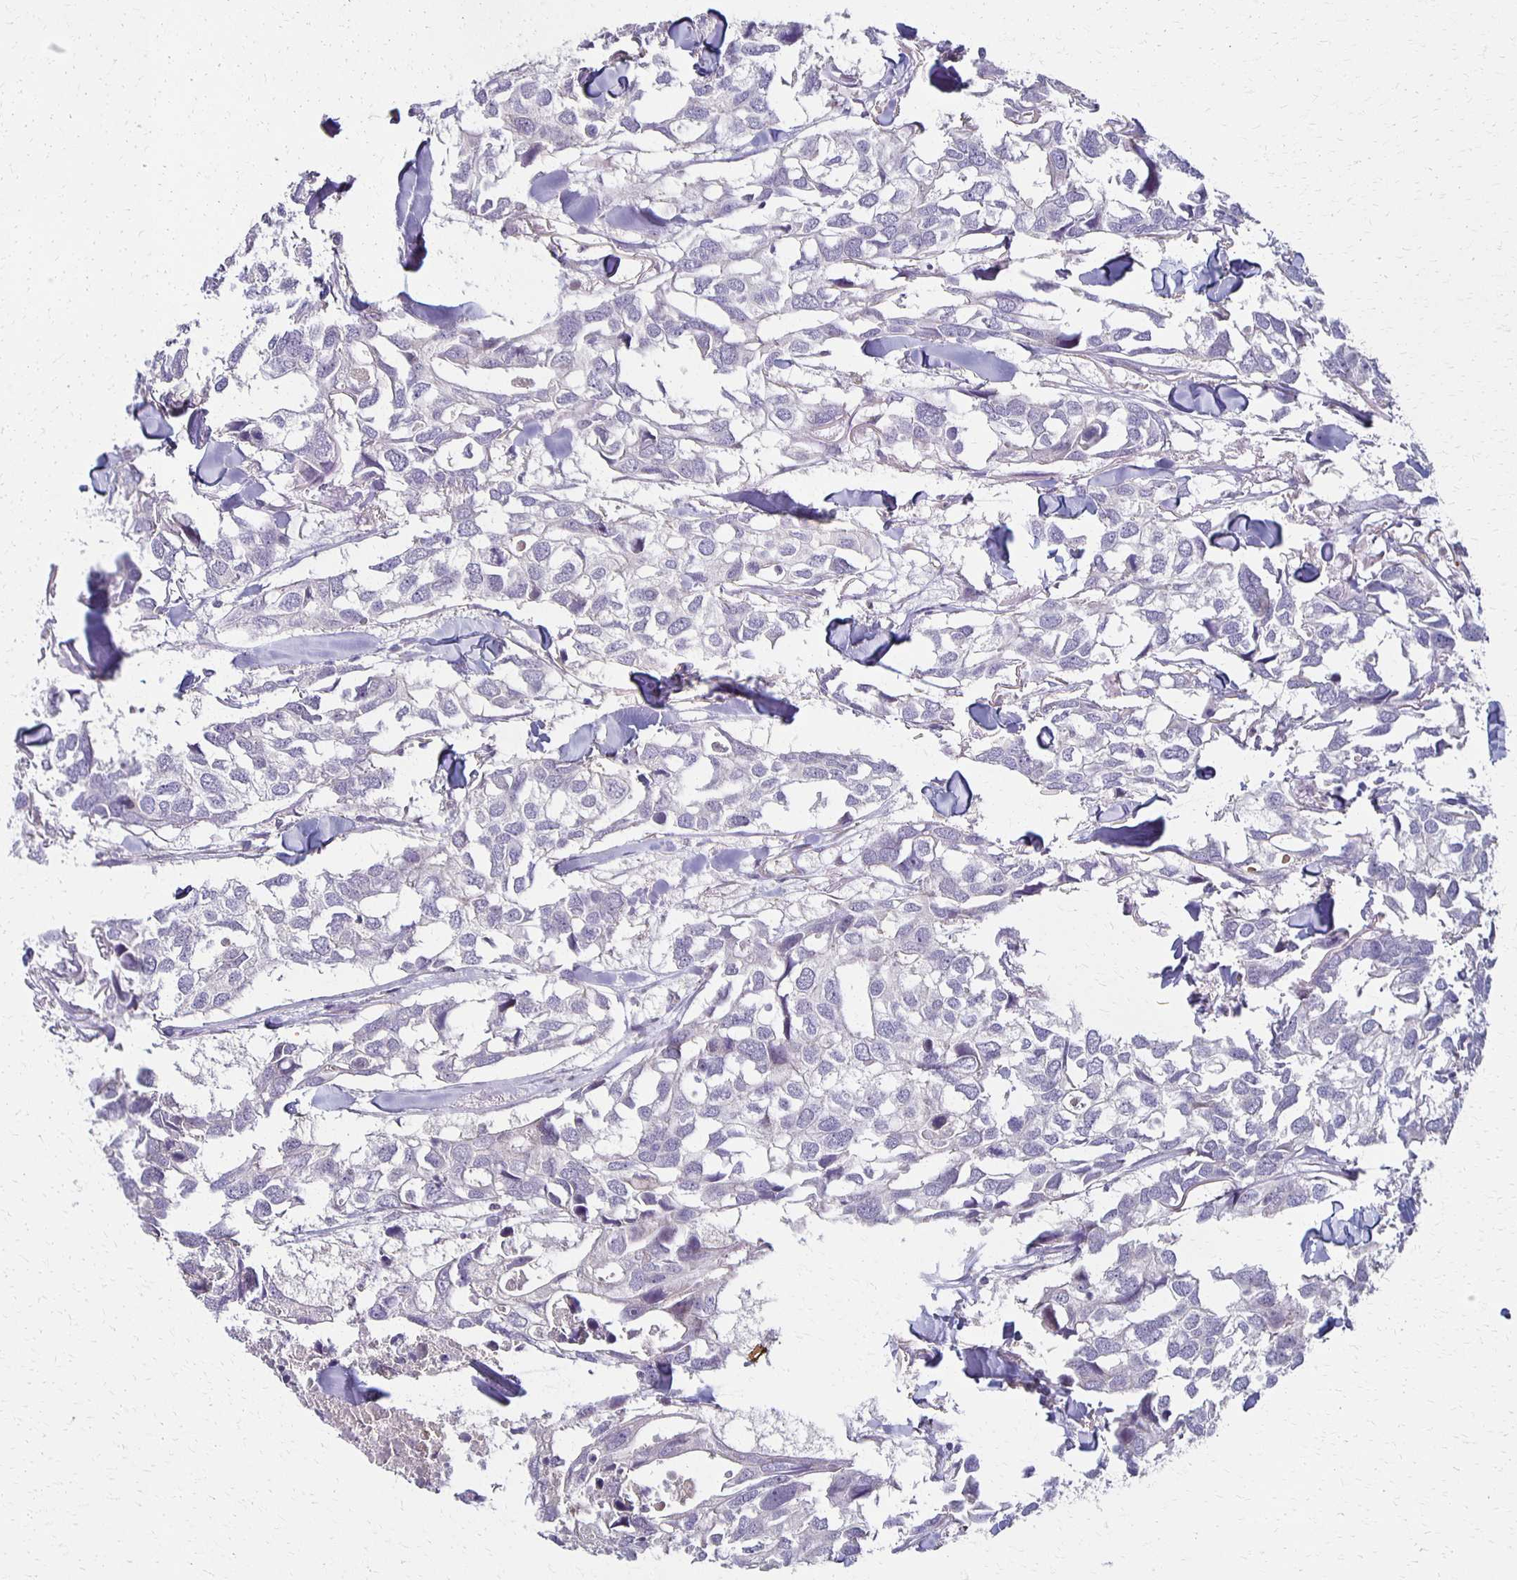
{"staining": {"intensity": "negative", "quantity": "none", "location": "none"}, "tissue": "breast cancer", "cell_type": "Tumor cells", "image_type": "cancer", "snomed": [{"axis": "morphology", "description": "Duct carcinoma"}, {"axis": "topography", "description": "Breast"}], "caption": "Immunohistochemistry (IHC) image of human breast cancer (infiltrating ductal carcinoma) stained for a protein (brown), which reveals no staining in tumor cells.", "gene": "GPX4", "patient": {"sex": "female", "age": 83}}